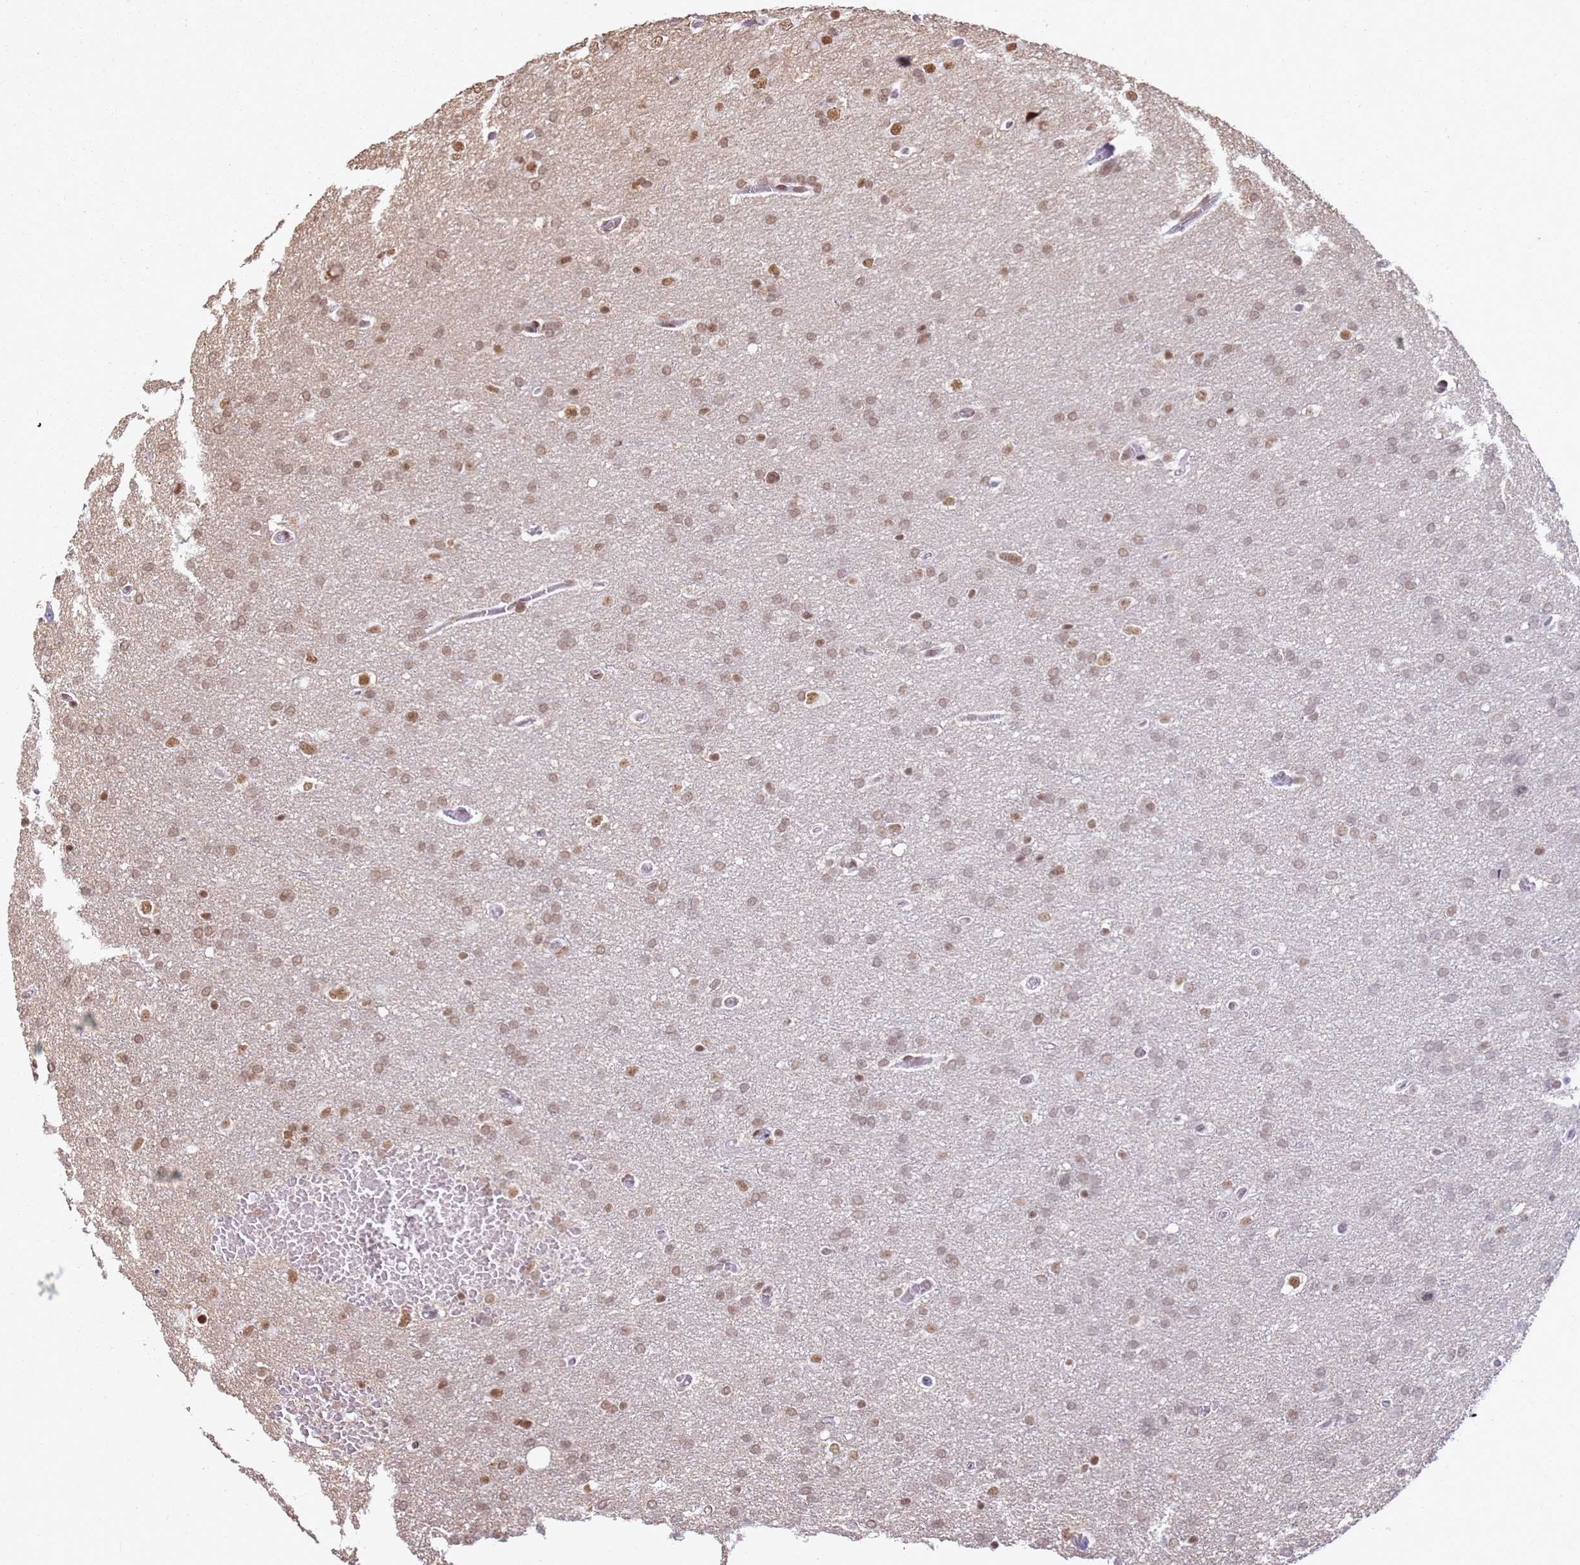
{"staining": {"intensity": "moderate", "quantity": "25%-75%", "location": "nuclear"}, "tissue": "glioma", "cell_type": "Tumor cells", "image_type": "cancer", "snomed": [{"axis": "morphology", "description": "Glioma, malignant, High grade"}, {"axis": "topography", "description": "Cerebral cortex"}], "caption": "Immunohistochemical staining of human malignant glioma (high-grade) demonstrates medium levels of moderate nuclear expression in approximately 25%-75% of tumor cells. (IHC, brightfield microscopy, high magnification).", "gene": "TENT4A", "patient": {"sex": "female", "age": 36}}